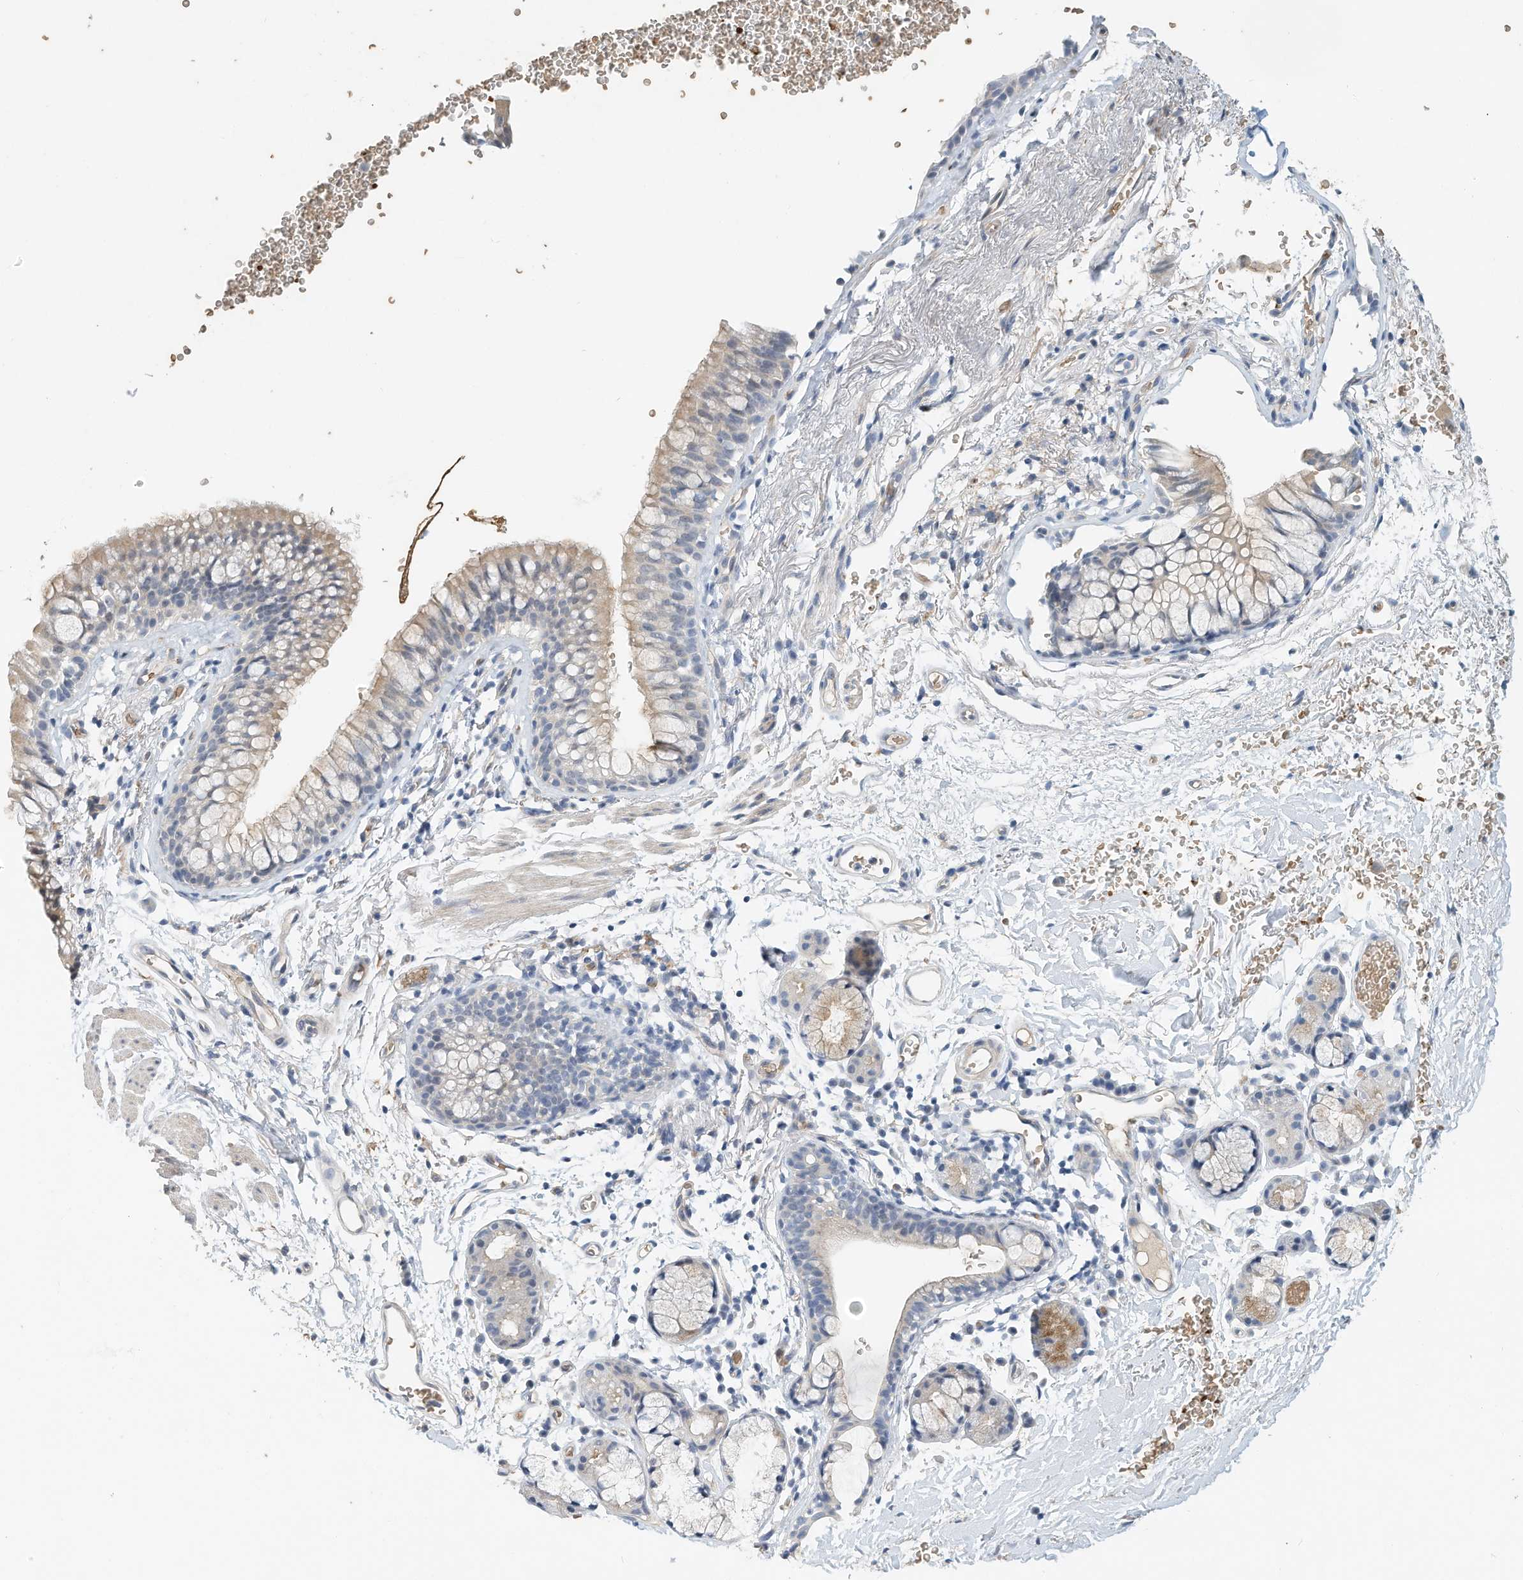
{"staining": {"intensity": "negative", "quantity": "none", "location": "none"}, "tissue": "bronchus", "cell_type": "Respiratory epithelial cells", "image_type": "normal", "snomed": [{"axis": "morphology", "description": "Normal tissue, NOS"}, {"axis": "topography", "description": "Cartilage tissue"}, {"axis": "topography", "description": "Bronchus"}], "caption": "A high-resolution micrograph shows immunohistochemistry (IHC) staining of unremarkable bronchus, which exhibits no significant expression in respiratory epithelial cells. (Stains: DAB (3,3'-diaminobenzidine) immunohistochemistry (IHC) with hematoxylin counter stain, Microscopy: brightfield microscopy at high magnification).", "gene": "RCAN3", "patient": {"sex": "female", "age": 53}}